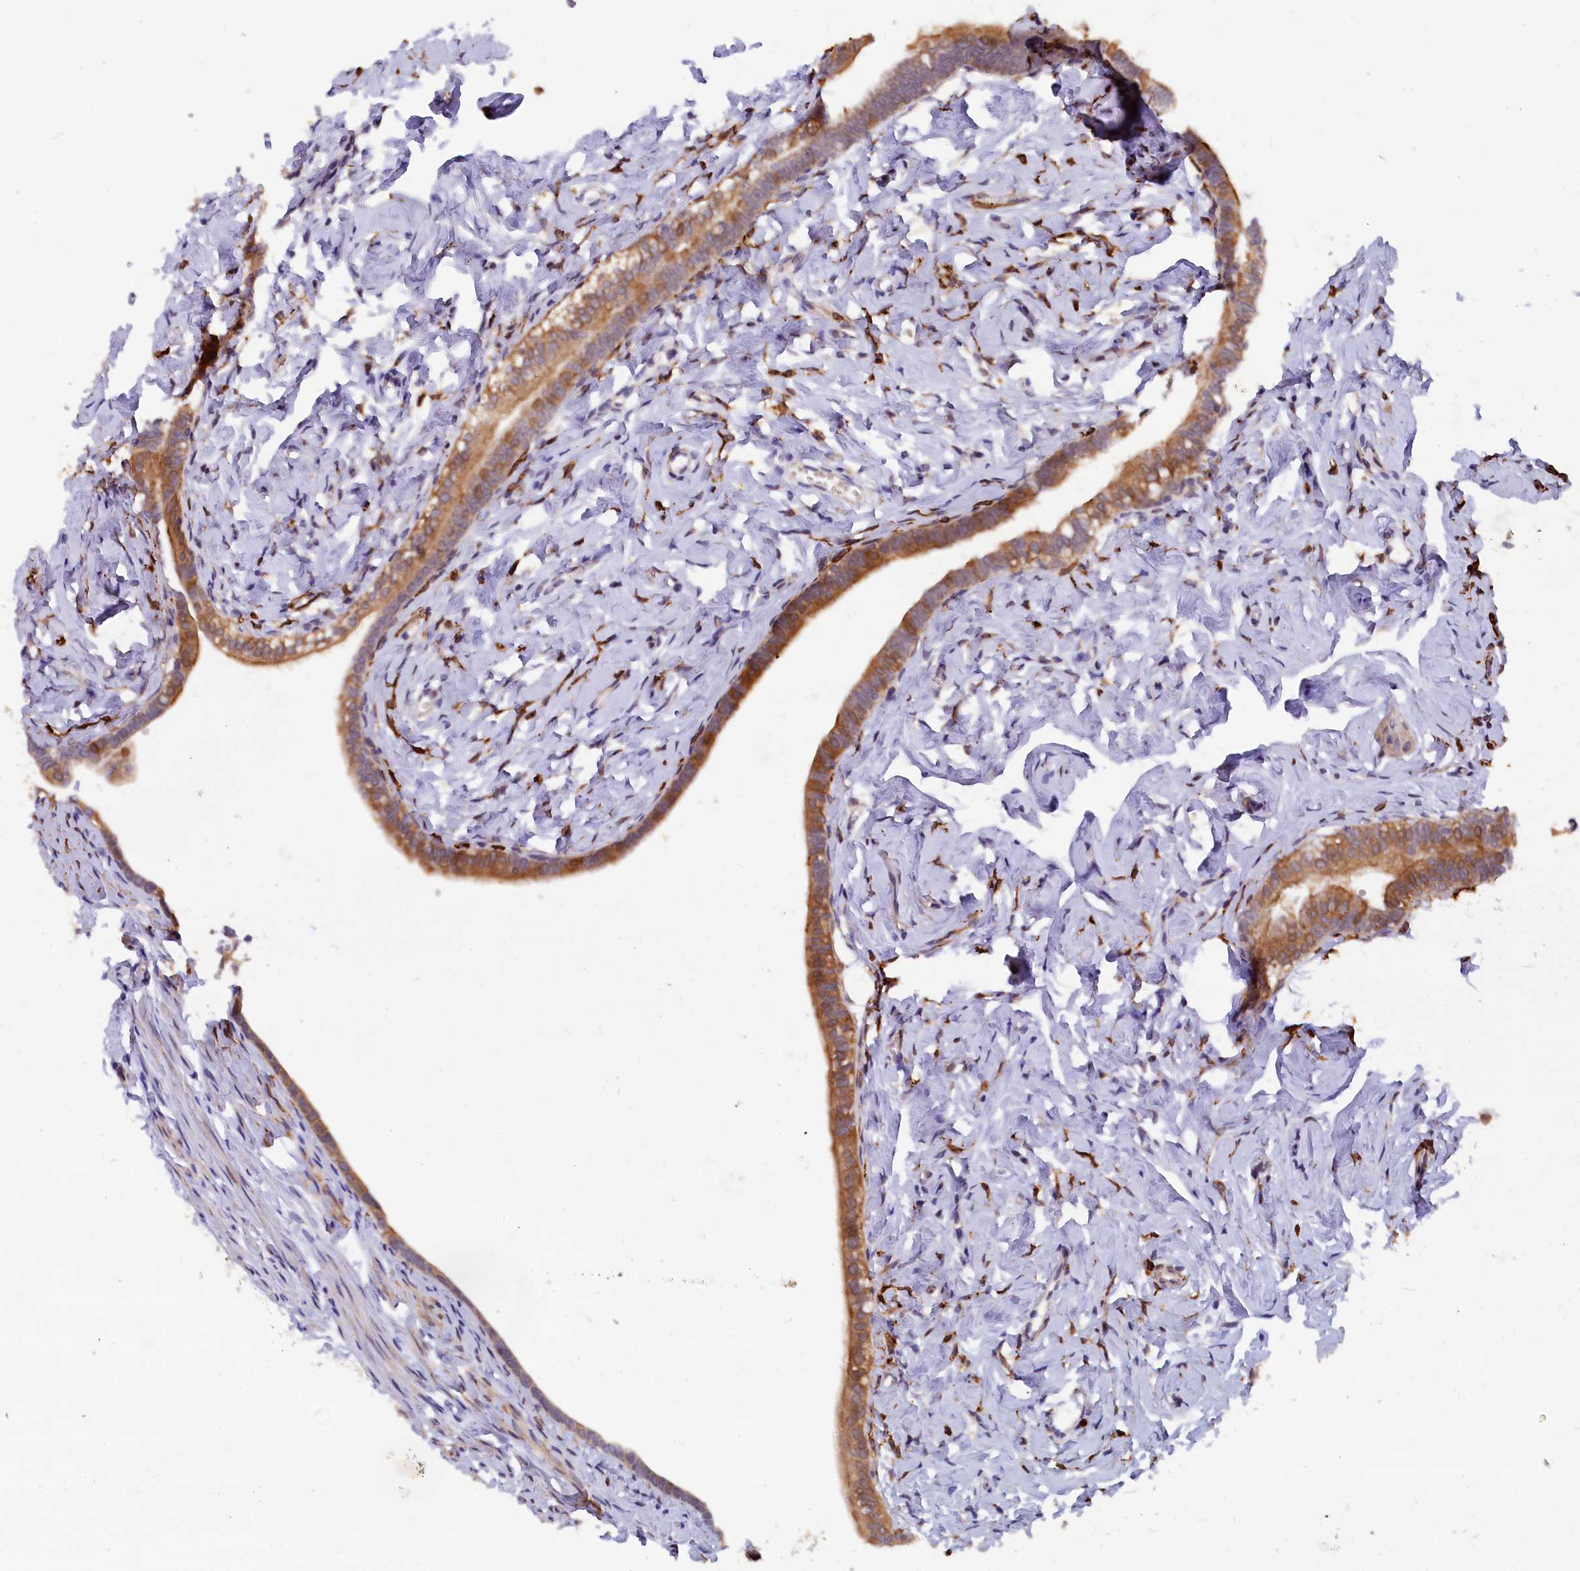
{"staining": {"intensity": "strong", "quantity": "25%-75%", "location": "cytoplasmic/membranous"}, "tissue": "fallopian tube", "cell_type": "Glandular cells", "image_type": "normal", "snomed": [{"axis": "morphology", "description": "Normal tissue, NOS"}, {"axis": "topography", "description": "Fallopian tube"}], "caption": "Immunohistochemistry image of benign fallopian tube stained for a protein (brown), which shows high levels of strong cytoplasmic/membranous positivity in approximately 25%-75% of glandular cells.", "gene": "JPT2", "patient": {"sex": "female", "age": 66}}